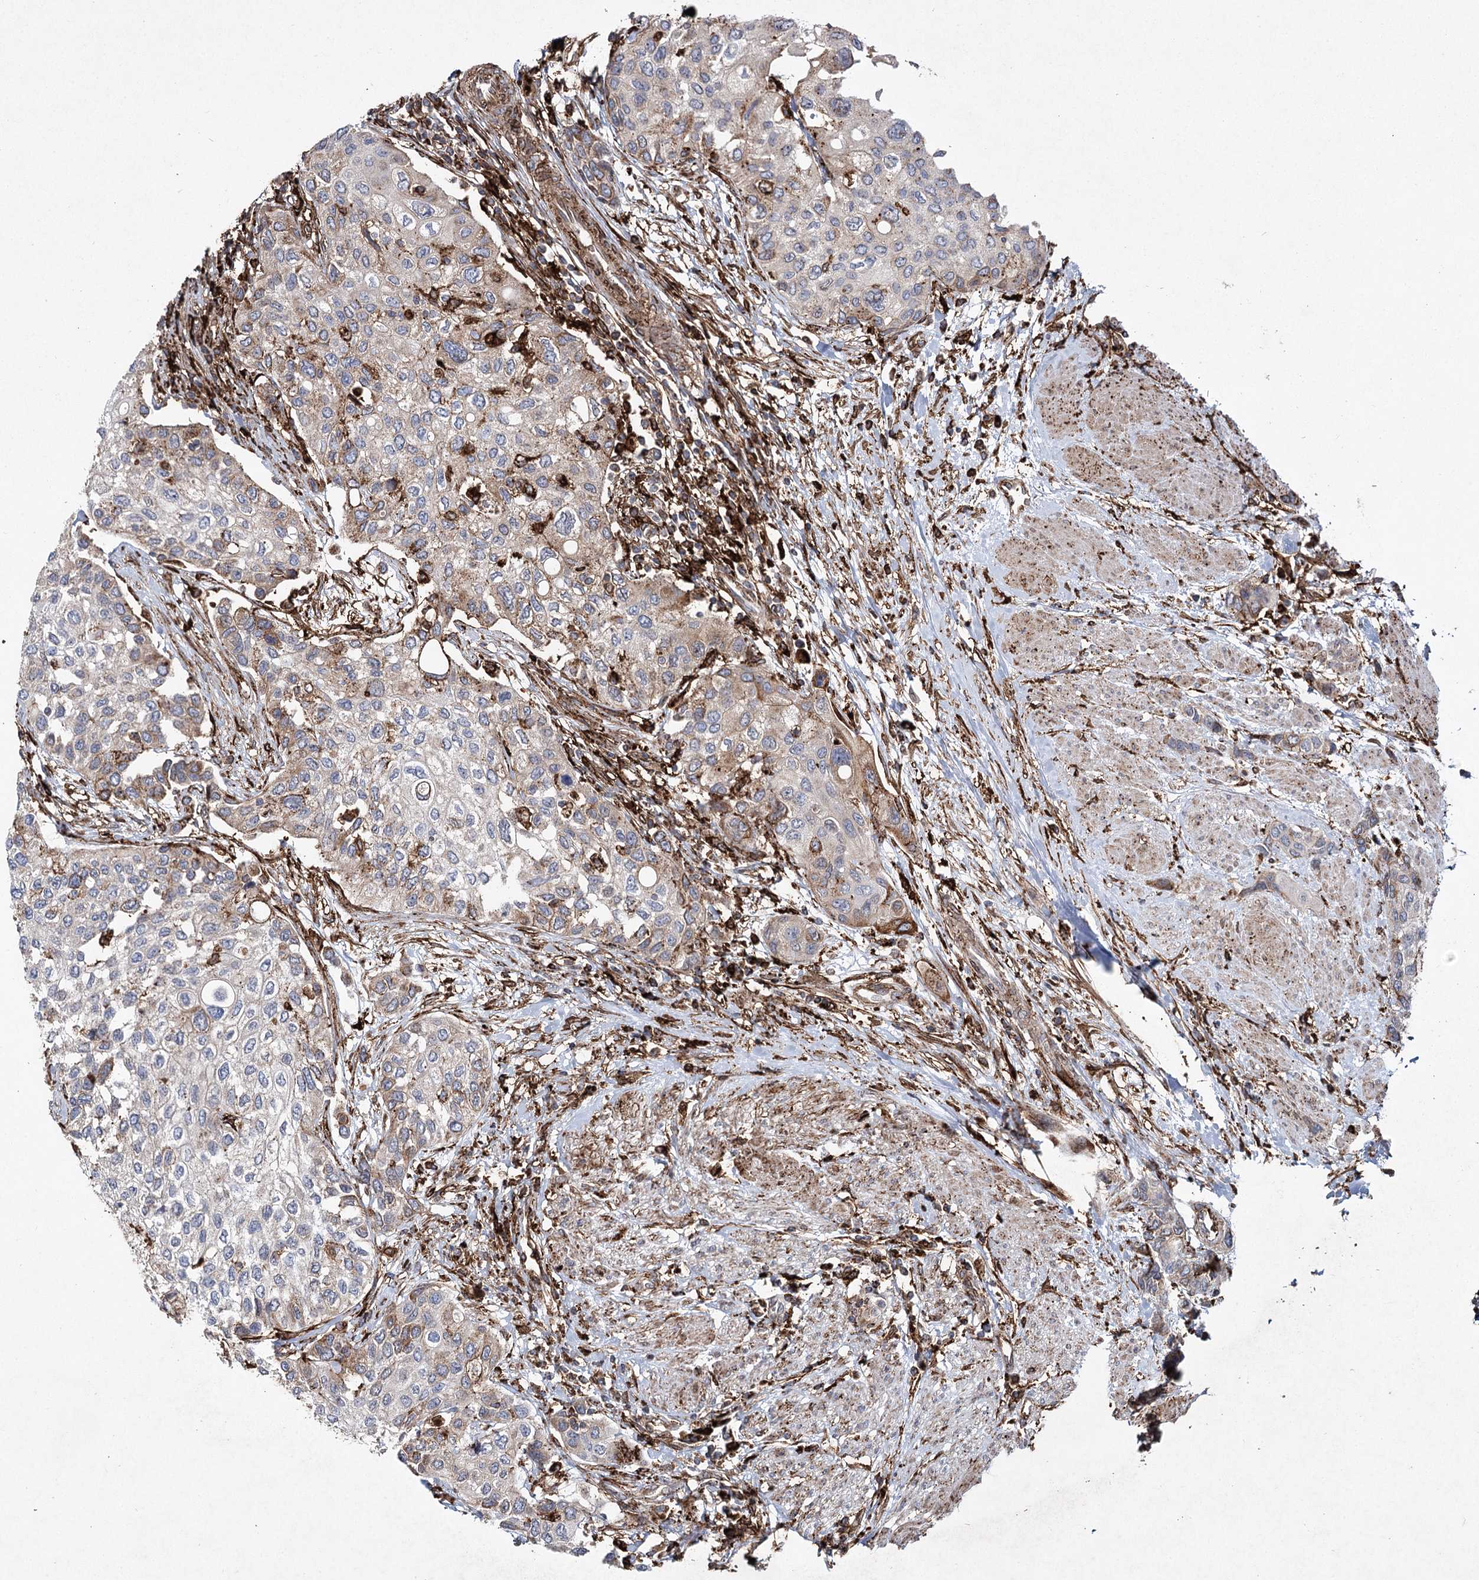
{"staining": {"intensity": "weak", "quantity": "<25%", "location": "cytoplasmic/membranous"}, "tissue": "urothelial cancer", "cell_type": "Tumor cells", "image_type": "cancer", "snomed": [{"axis": "morphology", "description": "Normal tissue, NOS"}, {"axis": "morphology", "description": "Urothelial carcinoma, High grade"}, {"axis": "topography", "description": "Vascular tissue"}, {"axis": "topography", "description": "Urinary bladder"}], "caption": "Immunohistochemistry (IHC) of urothelial cancer shows no positivity in tumor cells. The staining was performed using DAB (3,3'-diaminobenzidine) to visualize the protein expression in brown, while the nuclei were stained in blue with hematoxylin (Magnification: 20x).", "gene": "DCUN1D4", "patient": {"sex": "female", "age": 56}}